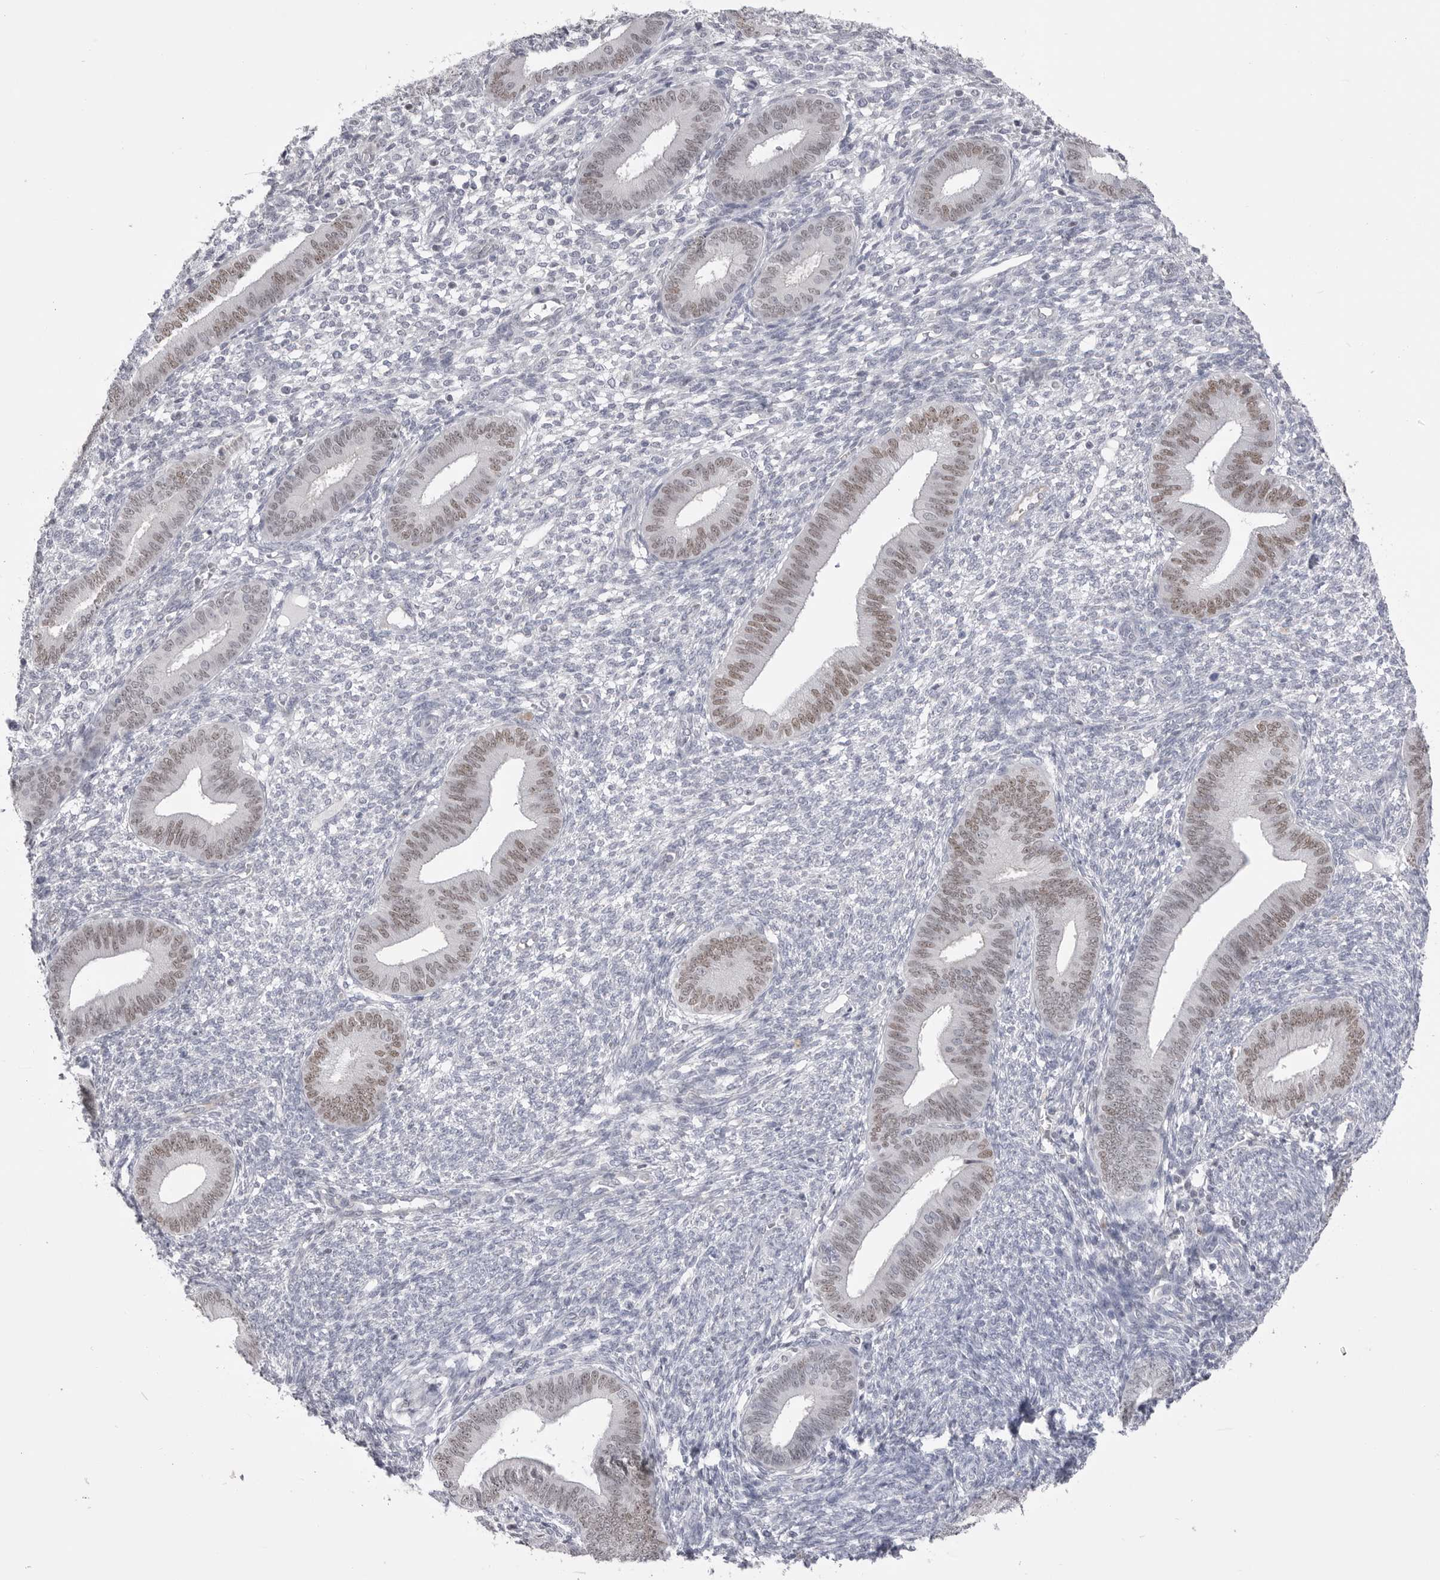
{"staining": {"intensity": "negative", "quantity": "none", "location": "none"}, "tissue": "endometrium", "cell_type": "Cells in endometrial stroma", "image_type": "normal", "snomed": [{"axis": "morphology", "description": "Normal tissue, NOS"}, {"axis": "topography", "description": "Endometrium"}], "caption": "Immunohistochemical staining of benign human endometrium reveals no significant positivity in cells in endometrial stroma. (Brightfield microscopy of DAB immunohistochemistry (IHC) at high magnification).", "gene": "ZBTB7B", "patient": {"sex": "female", "age": 46}}